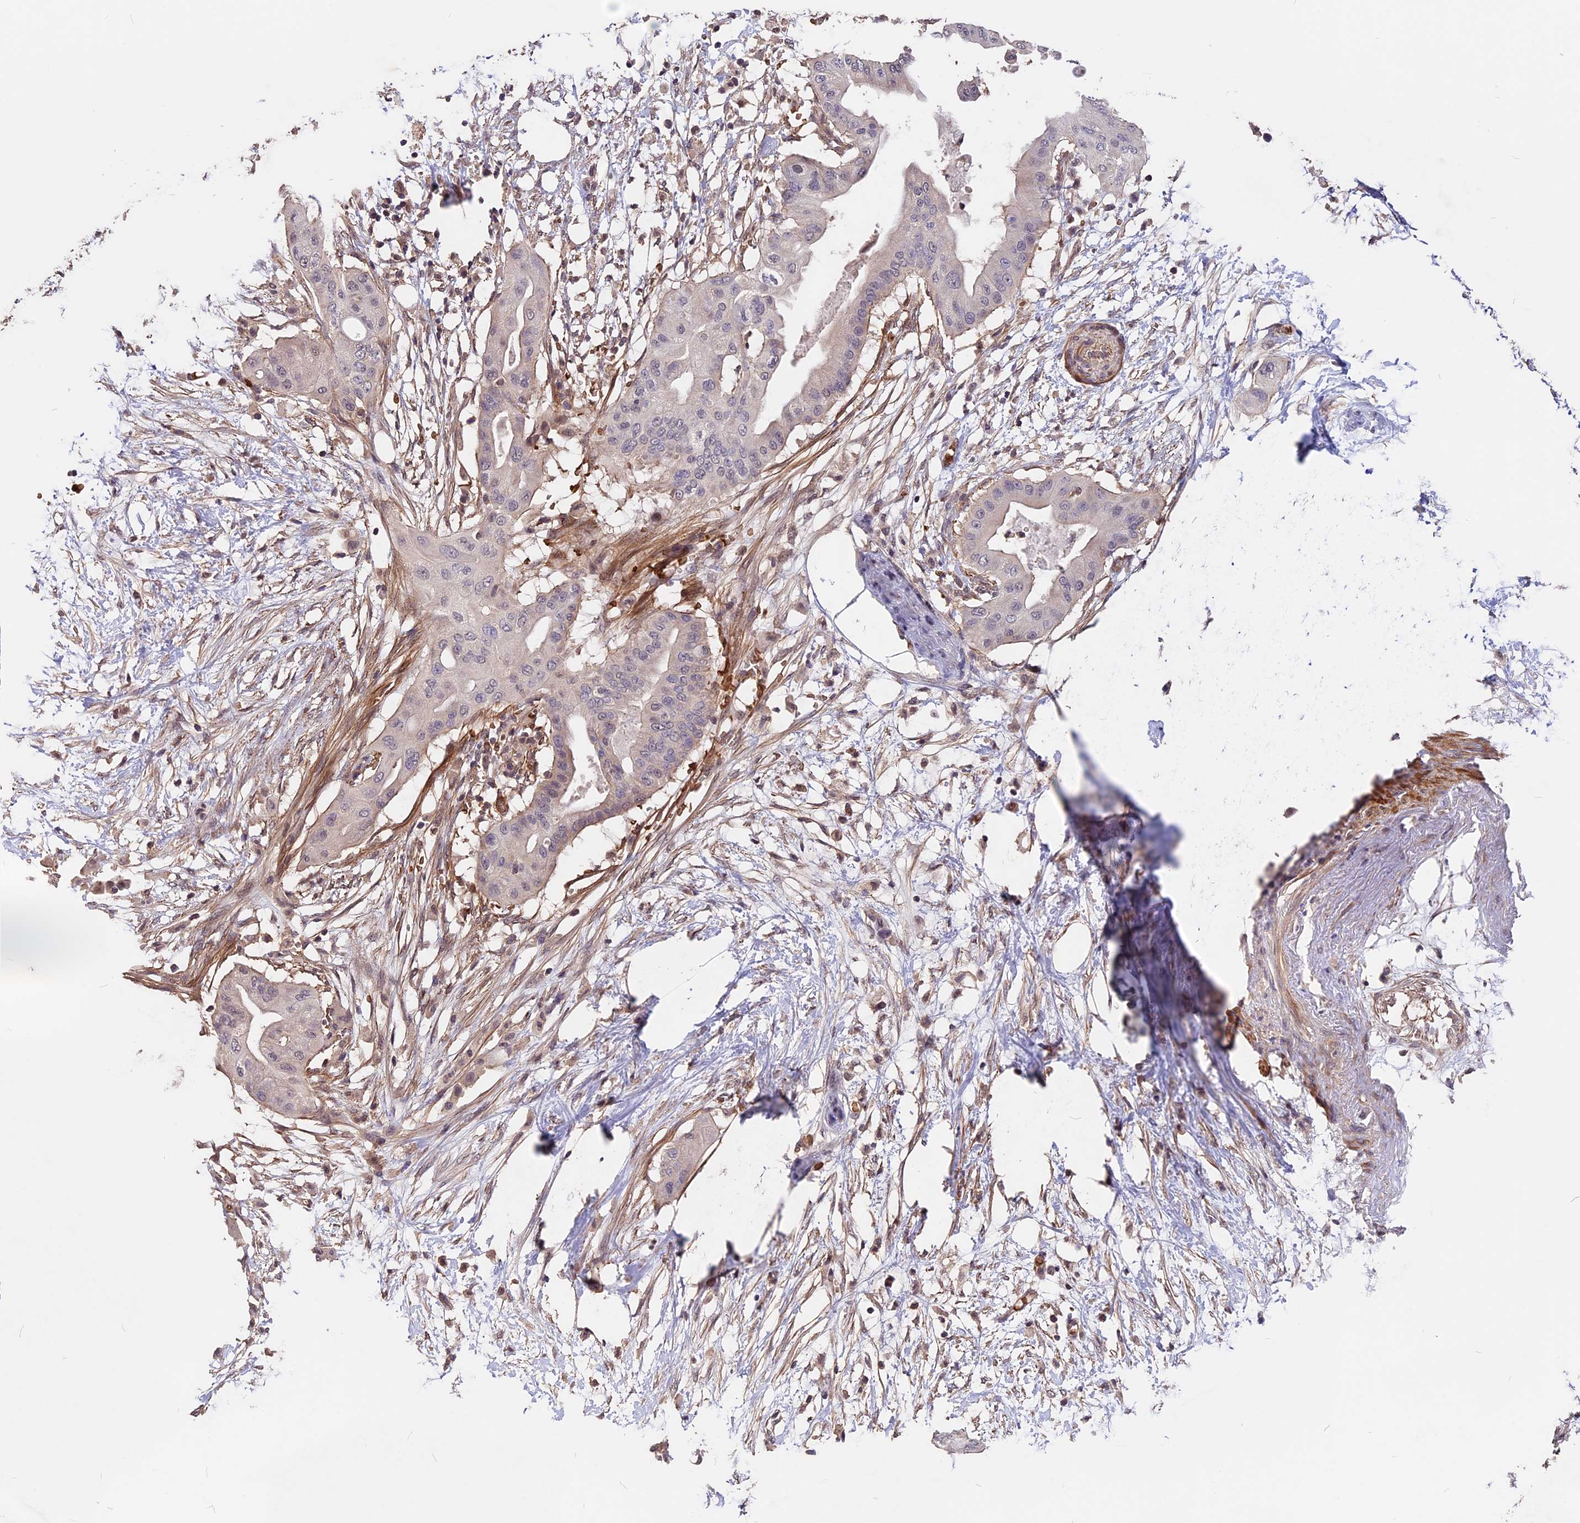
{"staining": {"intensity": "negative", "quantity": "none", "location": "none"}, "tissue": "pancreatic cancer", "cell_type": "Tumor cells", "image_type": "cancer", "snomed": [{"axis": "morphology", "description": "Adenocarcinoma, NOS"}, {"axis": "topography", "description": "Pancreas"}], "caption": "Immunohistochemistry (IHC) of pancreatic cancer displays no positivity in tumor cells.", "gene": "ZC3H10", "patient": {"sex": "male", "age": 68}}